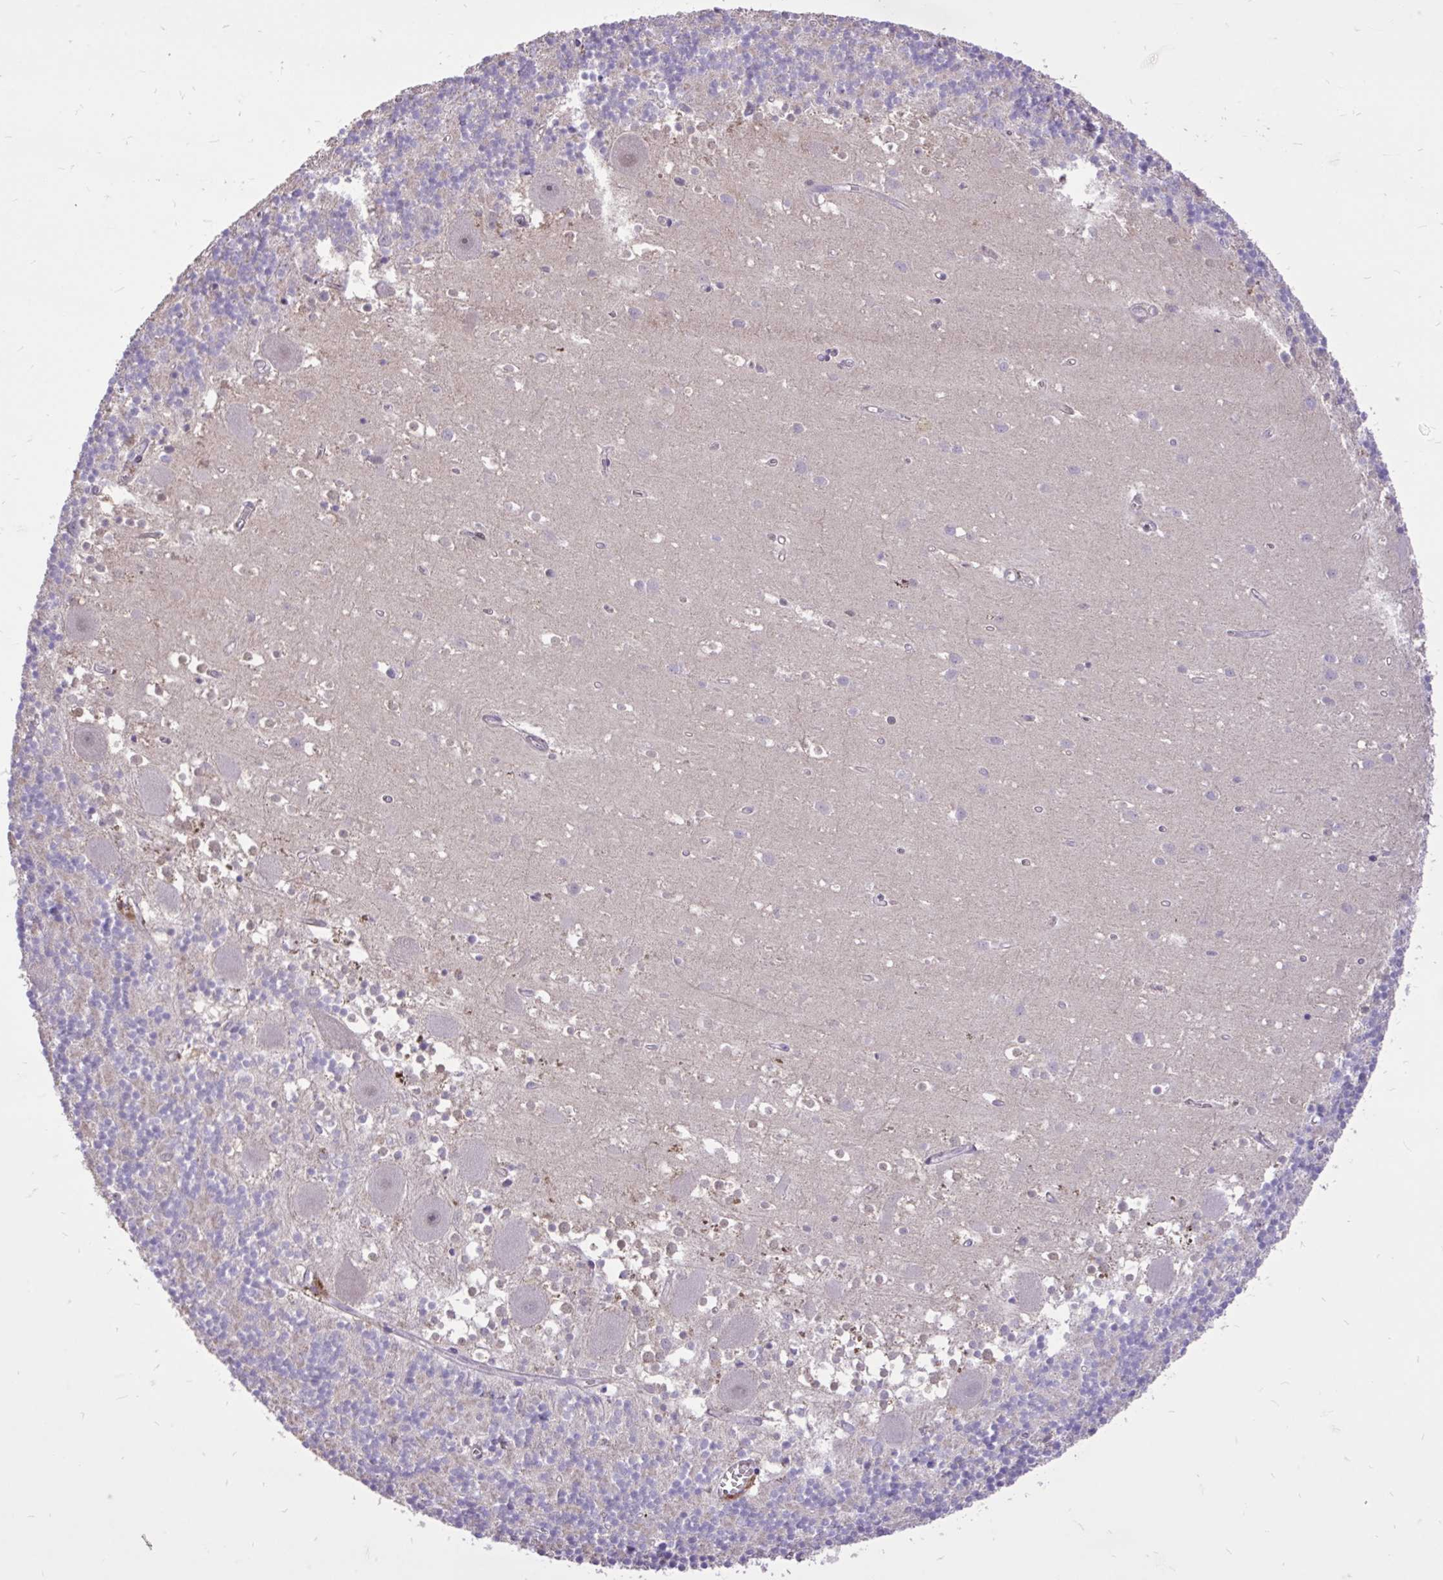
{"staining": {"intensity": "negative", "quantity": "none", "location": "none"}, "tissue": "cerebellum", "cell_type": "Cells in granular layer", "image_type": "normal", "snomed": [{"axis": "morphology", "description": "Normal tissue, NOS"}, {"axis": "topography", "description": "Cerebellum"}], "caption": "Human cerebellum stained for a protein using immunohistochemistry (IHC) displays no expression in cells in granular layer.", "gene": "IGFL2", "patient": {"sex": "male", "age": 54}}